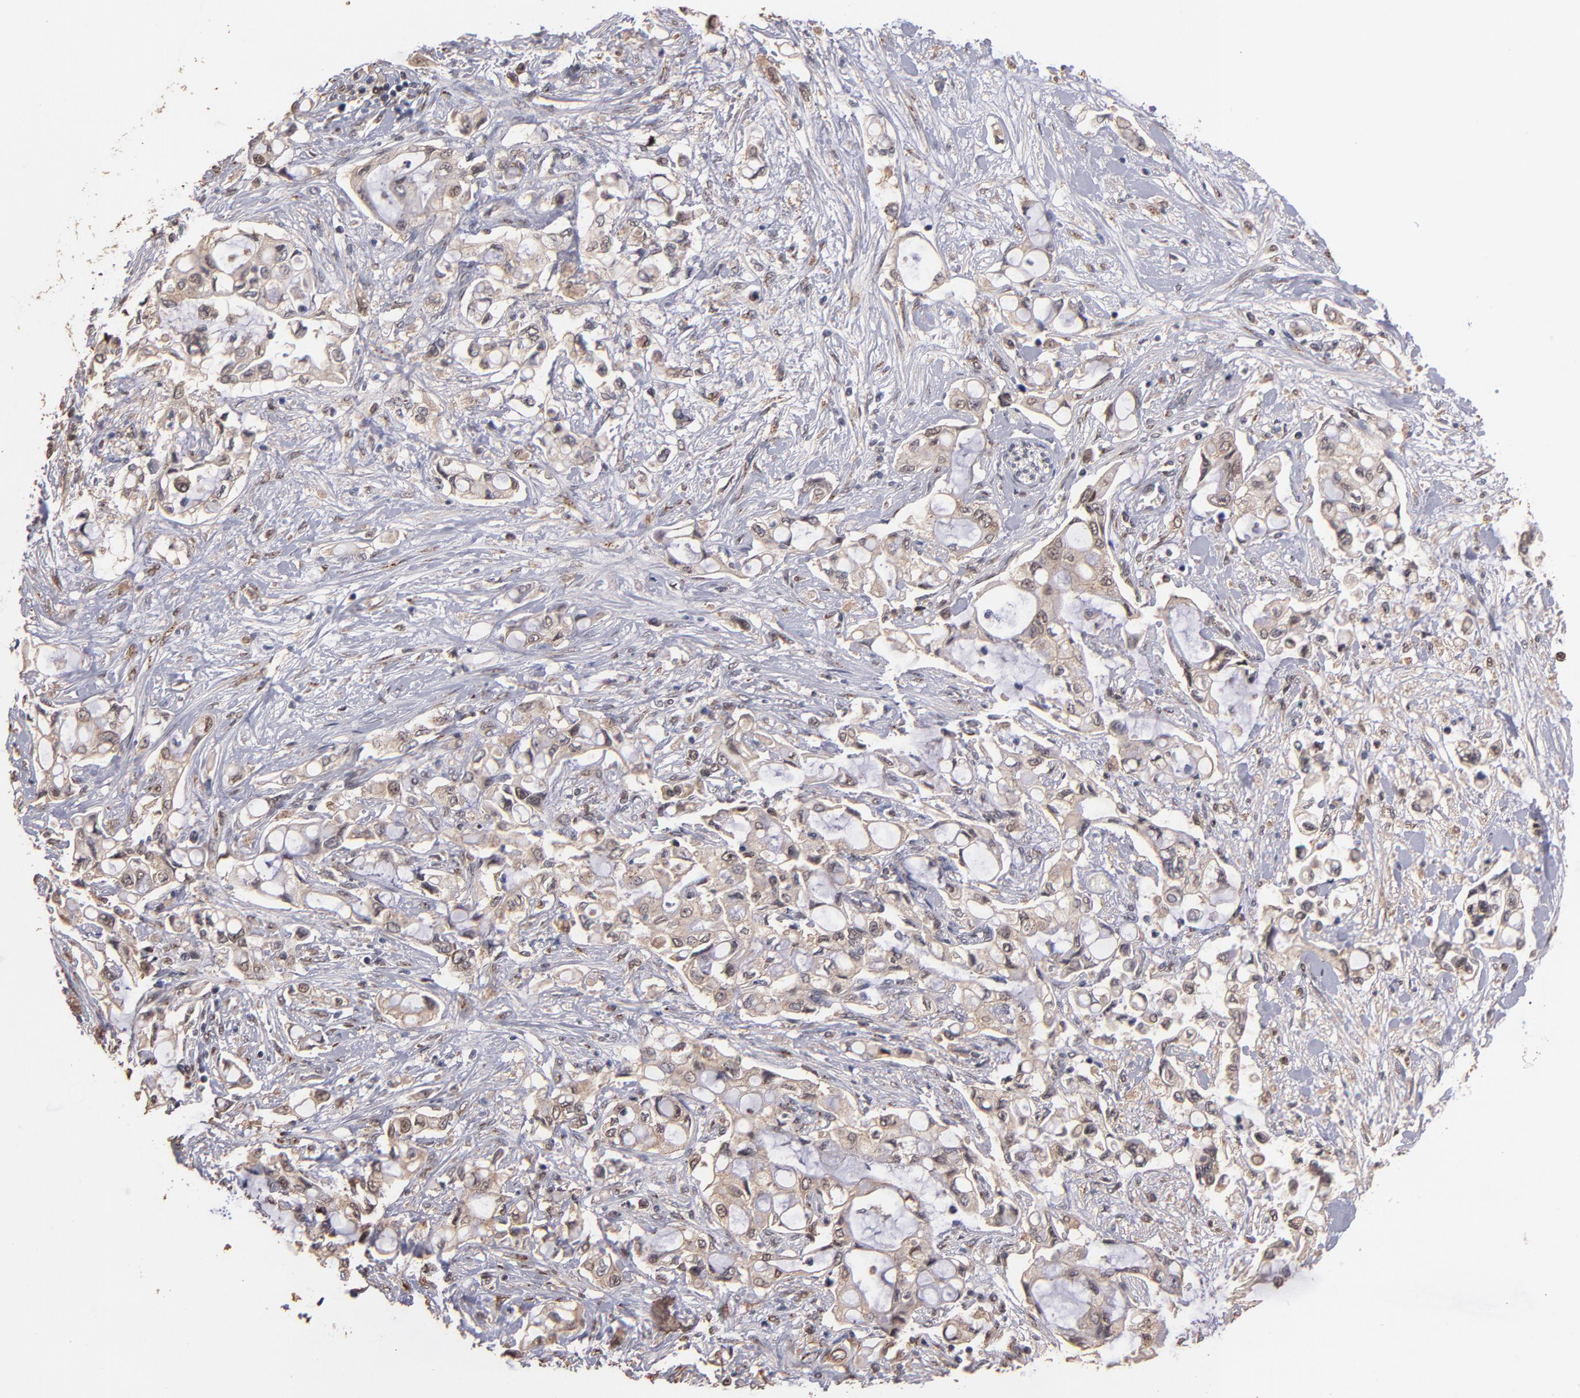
{"staining": {"intensity": "weak", "quantity": ">75%", "location": "cytoplasmic/membranous,nuclear"}, "tissue": "pancreatic cancer", "cell_type": "Tumor cells", "image_type": "cancer", "snomed": [{"axis": "morphology", "description": "Adenocarcinoma, NOS"}, {"axis": "topography", "description": "Pancreas"}], "caption": "Pancreatic cancer tissue shows weak cytoplasmic/membranous and nuclear expression in about >75% of tumor cells", "gene": "EAPP", "patient": {"sex": "female", "age": 70}}